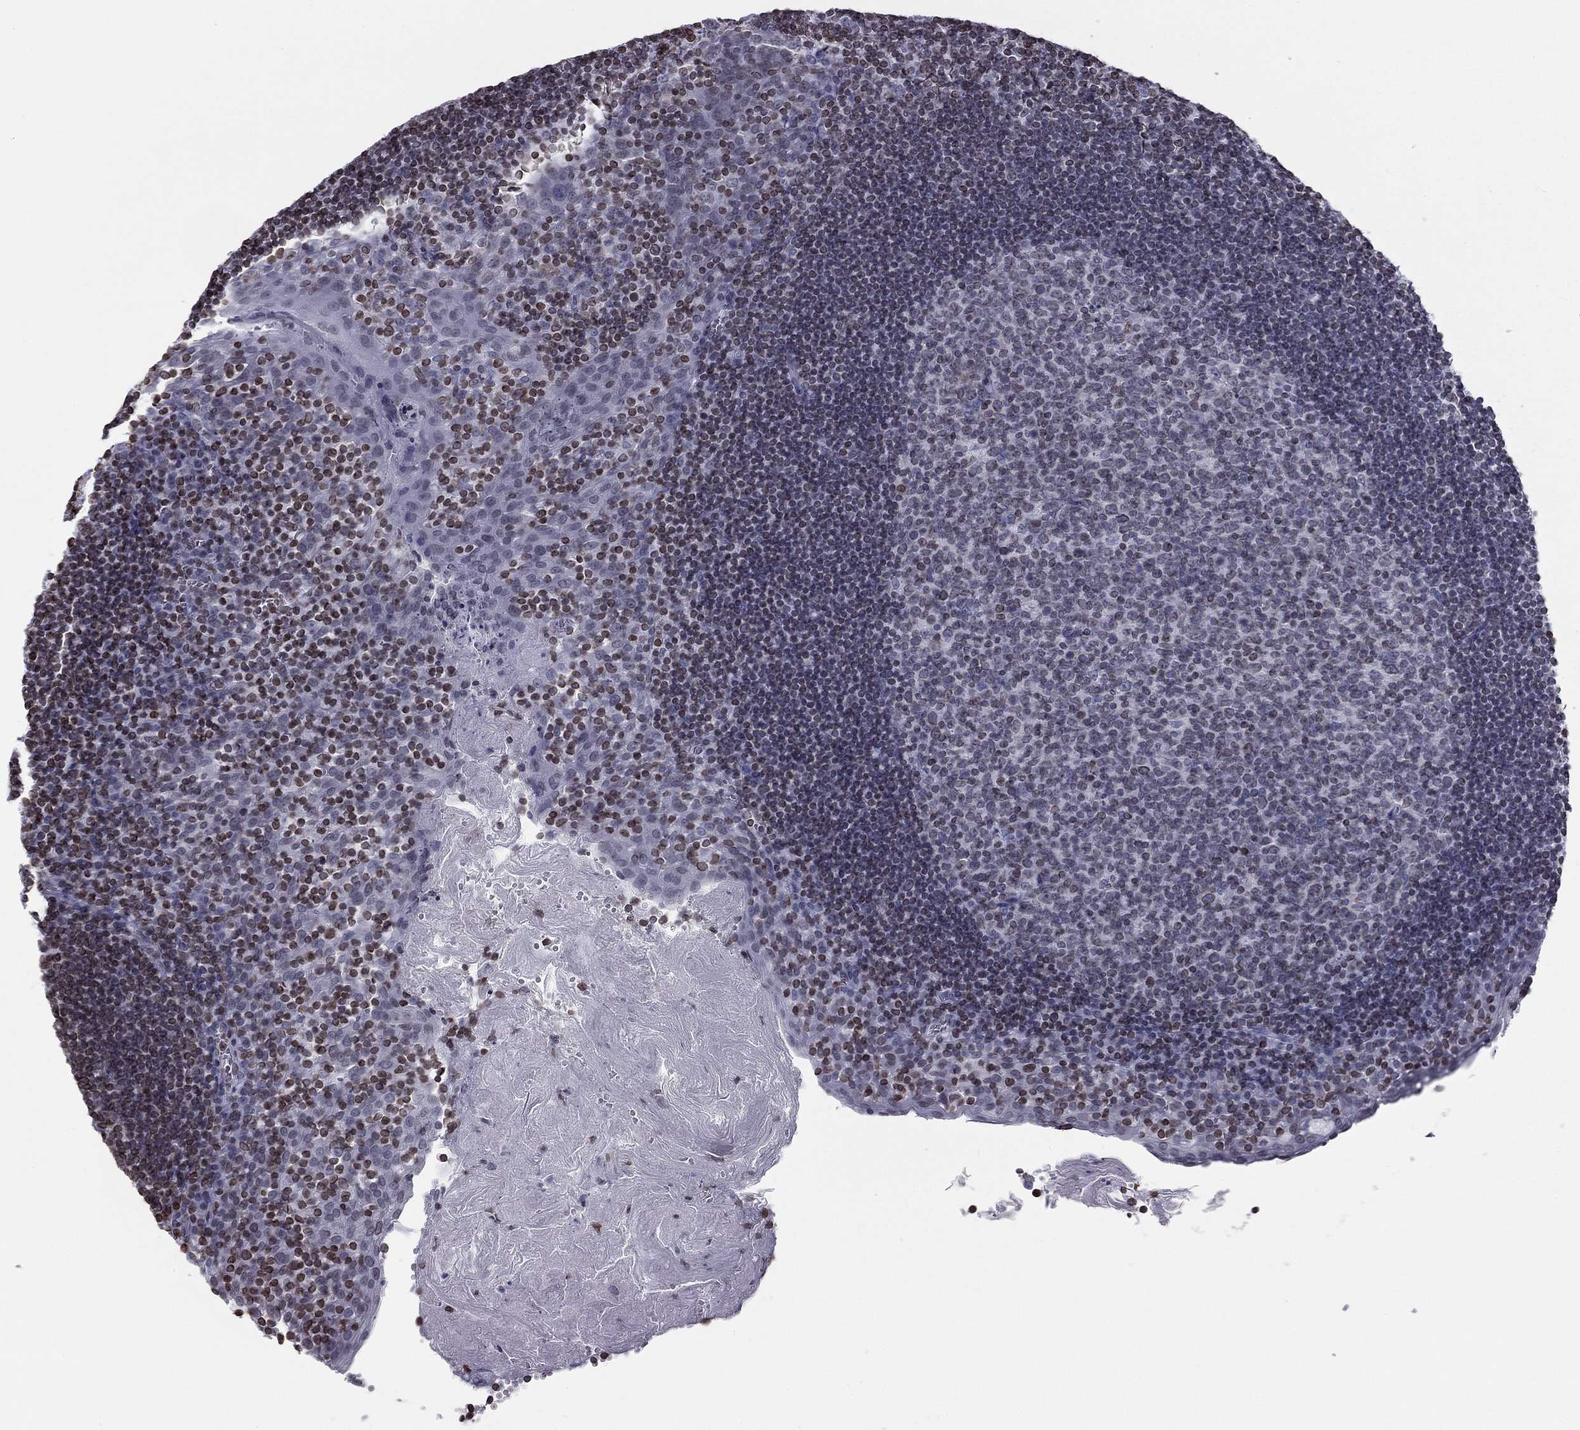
{"staining": {"intensity": "weak", "quantity": "<25%", "location": "cytoplasmic/membranous,nuclear"}, "tissue": "lymph node", "cell_type": "Germinal center cells", "image_type": "normal", "snomed": [{"axis": "morphology", "description": "Normal tissue, NOS"}, {"axis": "topography", "description": "Lymph node"}], "caption": "This is a photomicrograph of immunohistochemistry (IHC) staining of unremarkable lymph node, which shows no expression in germinal center cells. (Stains: DAB IHC with hematoxylin counter stain, Microscopy: brightfield microscopy at high magnification).", "gene": "ESPL1", "patient": {"sex": "female", "age": 21}}